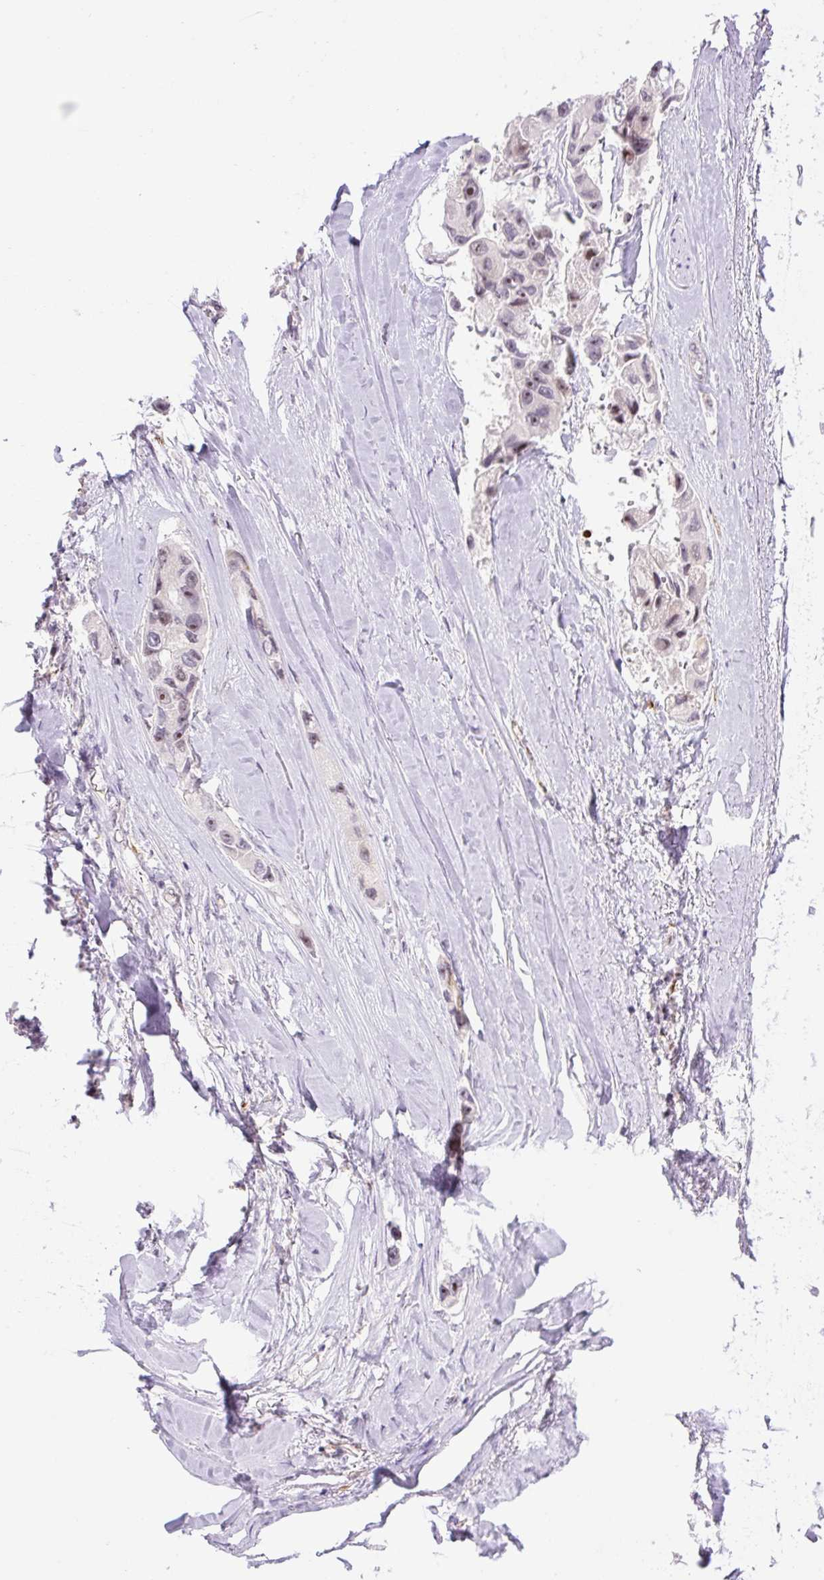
{"staining": {"intensity": "moderate", "quantity": "25%-75%", "location": "nuclear"}, "tissue": "lung cancer", "cell_type": "Tumor cells", "image_type": "cancer", "snomed": [{"axis": "morphology", "description": "Adenocarcinoma, NOS"}, {"axis": "topography", "description": "Lung"}], "caption": "This is a histology image of IHC staining of adenocarcinoma (lung), which shows moderate staining in the nuclear of tumor cells.", "gene": "ZNF417", "patient": {"sex": "female", "age": 54}}